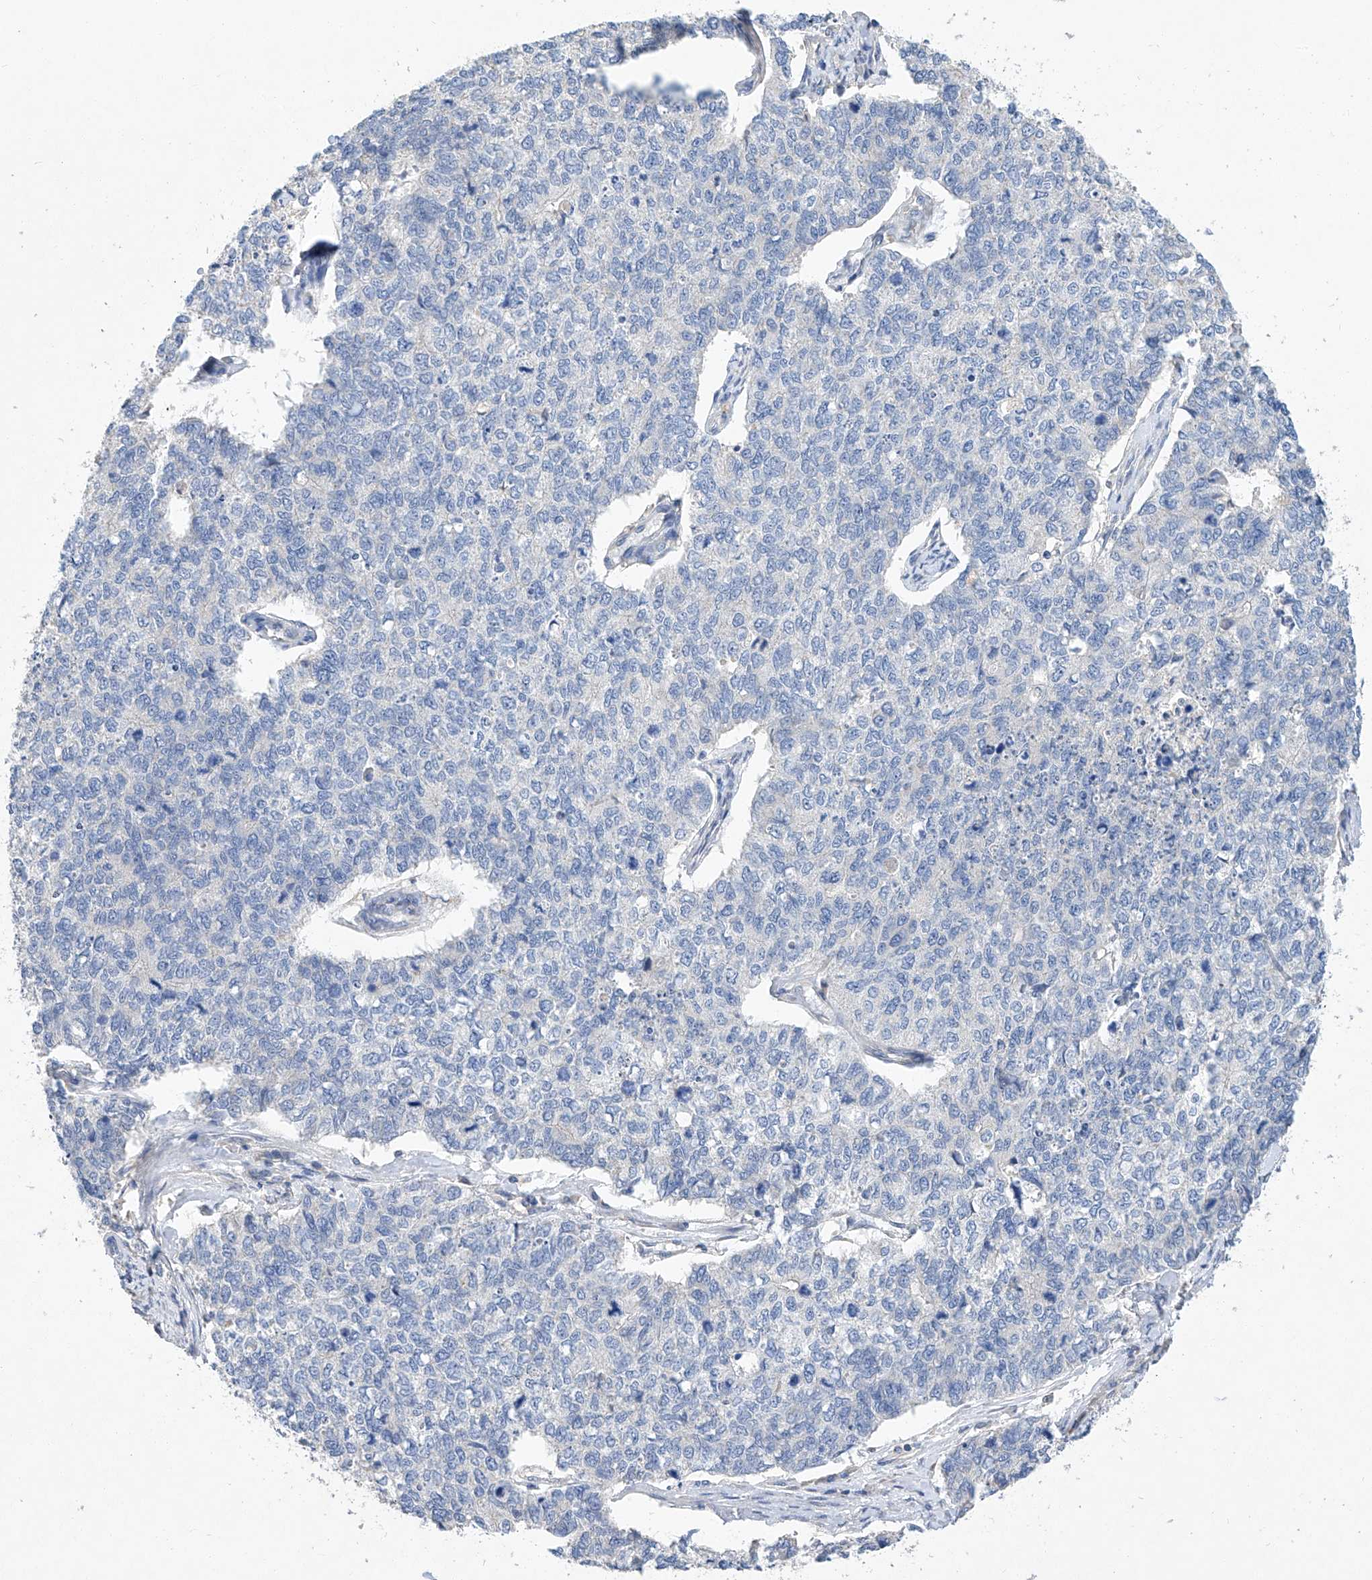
{"staining": {"intensity": "negative", "quantity": "none", "location": "none"}, "tissue": "cervical cancer", "cell_type": "Tumor cells", "image_type": "cancer", "snomed": [{"axis": "morphology", "description": "Squamous cell carcinoma, NOS"}, {"axis": "topography", "description": "Cervix"}], "caption": "Human cervical cancer stained for a protein using IHC shows no expression in tumor cells.", "gene": "AMD1", "patient": {"sex": "female", "age": 63}}